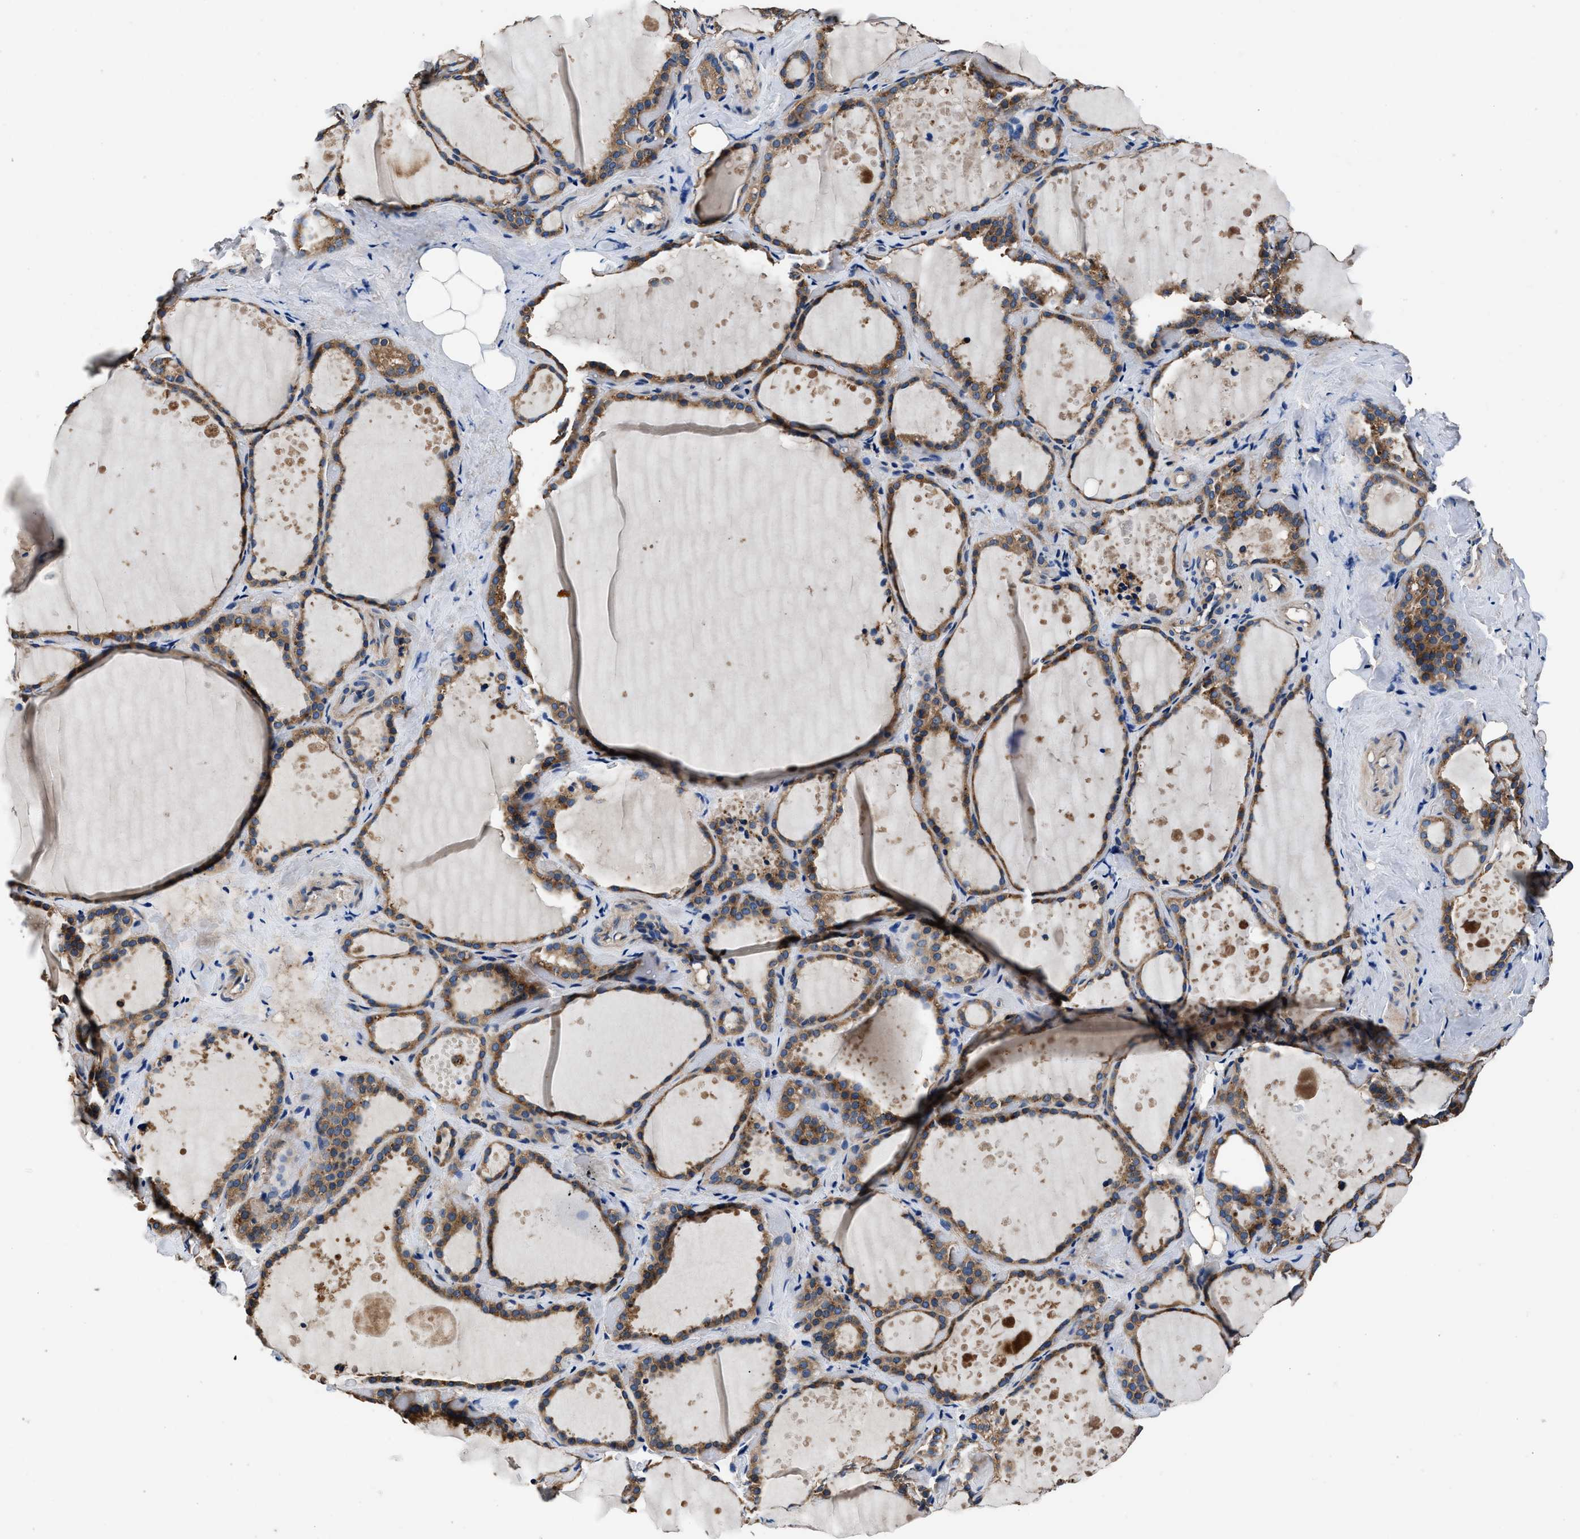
{"staining": {"intensity": "strong", "quantity": ">75%", "location": "cytoplasmic/membranous"}, "tissue": "thyroid gland", "cell_type": "Glandular cells", "image_type": "normal", "snomed": [{"axis": "morphology", "description": "Normal tissue, NOS"}, {"axis": "topography", "description": "Thyroid gland"}], "caption": "This is a photomicrograph of immunohistochemistry (IHC) staining of benign thyroid gland, which shows strong expression in the cytoplasmic/membranous of glandular cells.", "gene": "DHRS7B", "patient": {"sex": "female", "age": 44}}